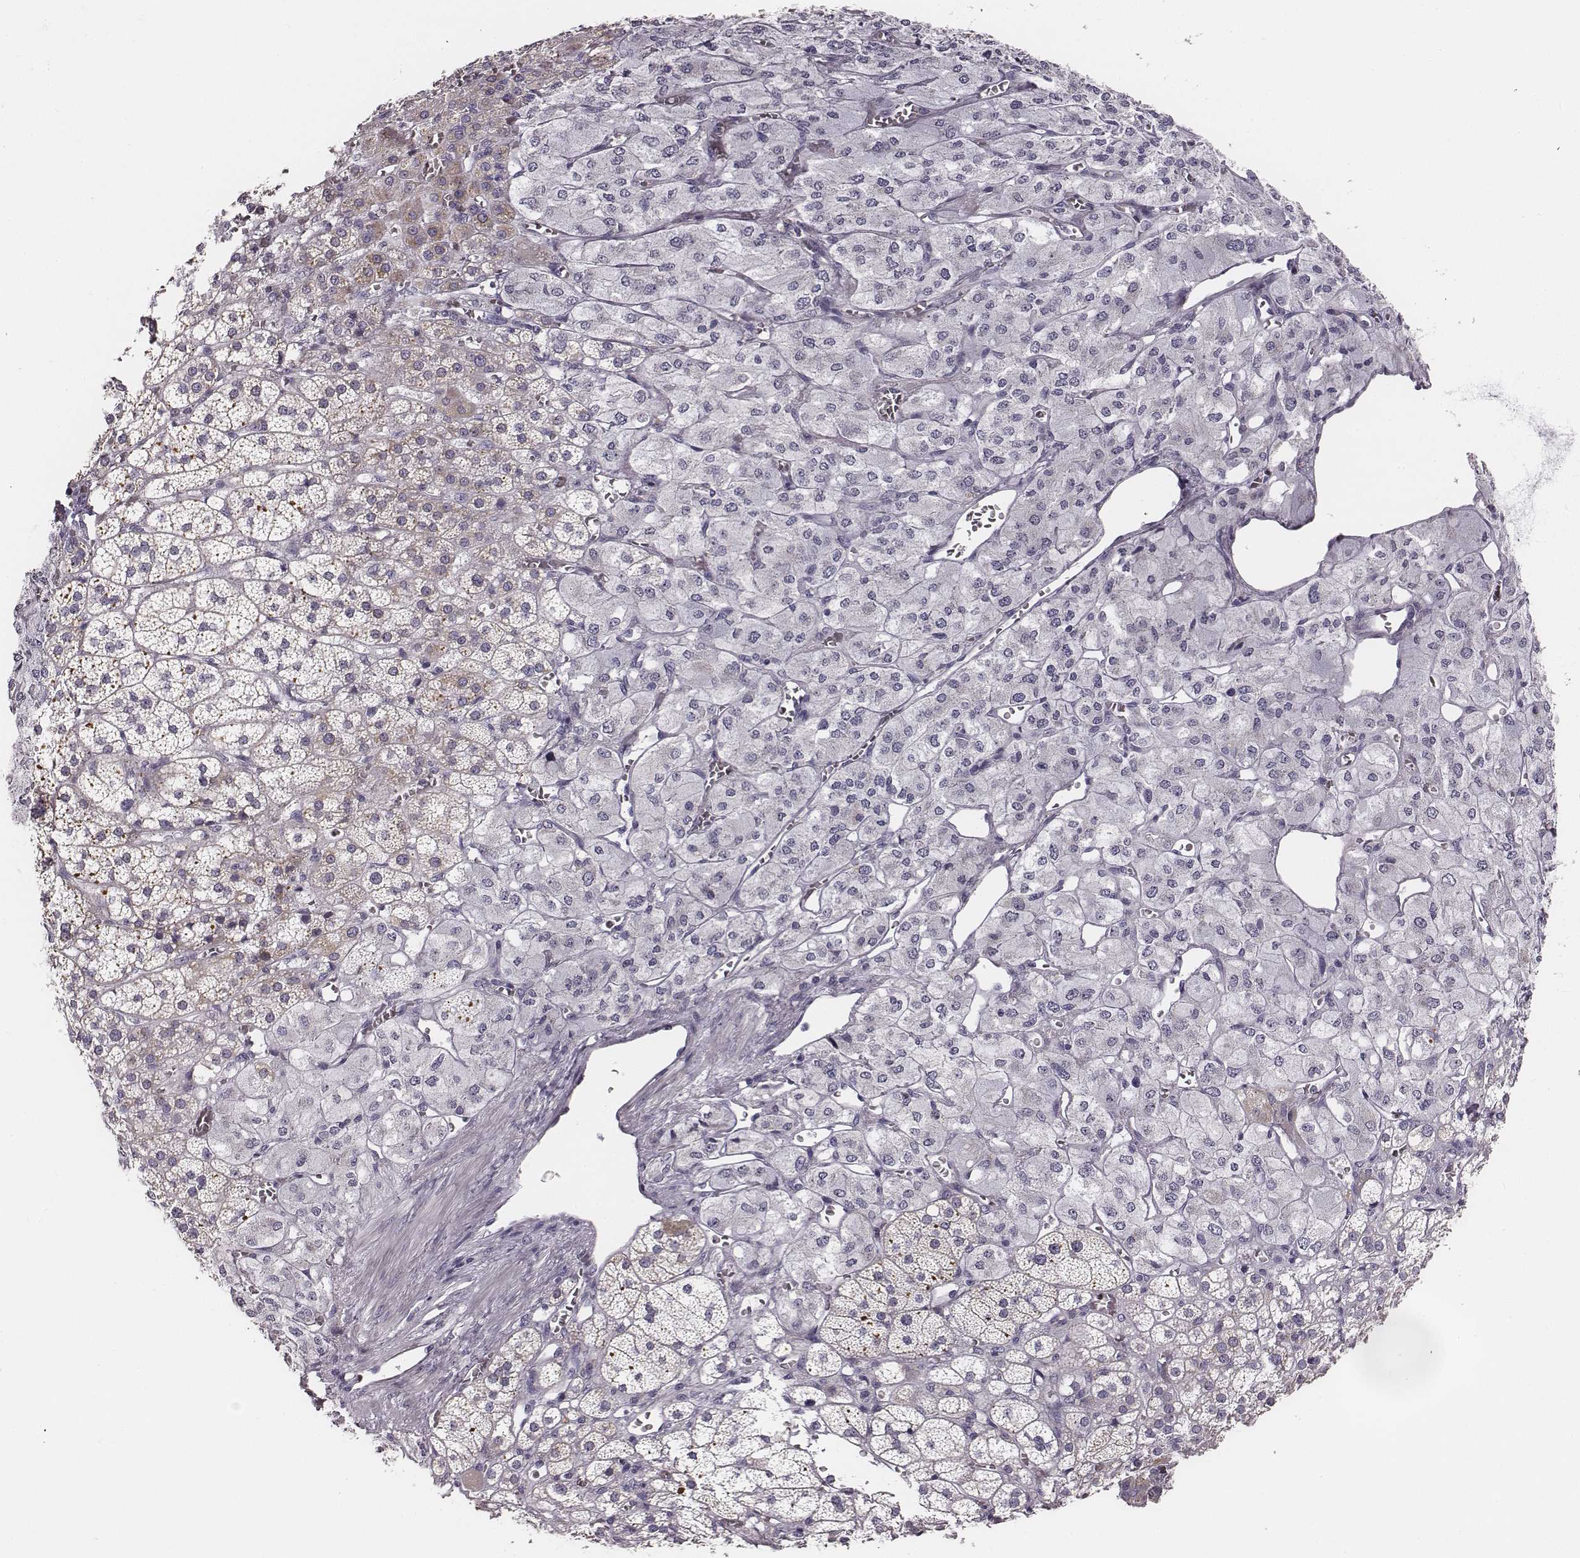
{"staining": {"intensity": "weak", "quantity": "<25%", "location": "cytoplasmic/membranous"}, "tissue": "adrenal gland", "cell_type": "Glandular cells", "image_type": "normal", "snomed": [{"axis": "morphology", "description": "Normal tissue, NOS"}, {"axis": "topography", "description": "Adrenal gland"}], "caption": "DAB immunohistochemical staining of normal human adrenal gland shows no significant staining in glandular cells.", "gene": "UBL4B", "patient": {"sex": "female", "age": 60}}